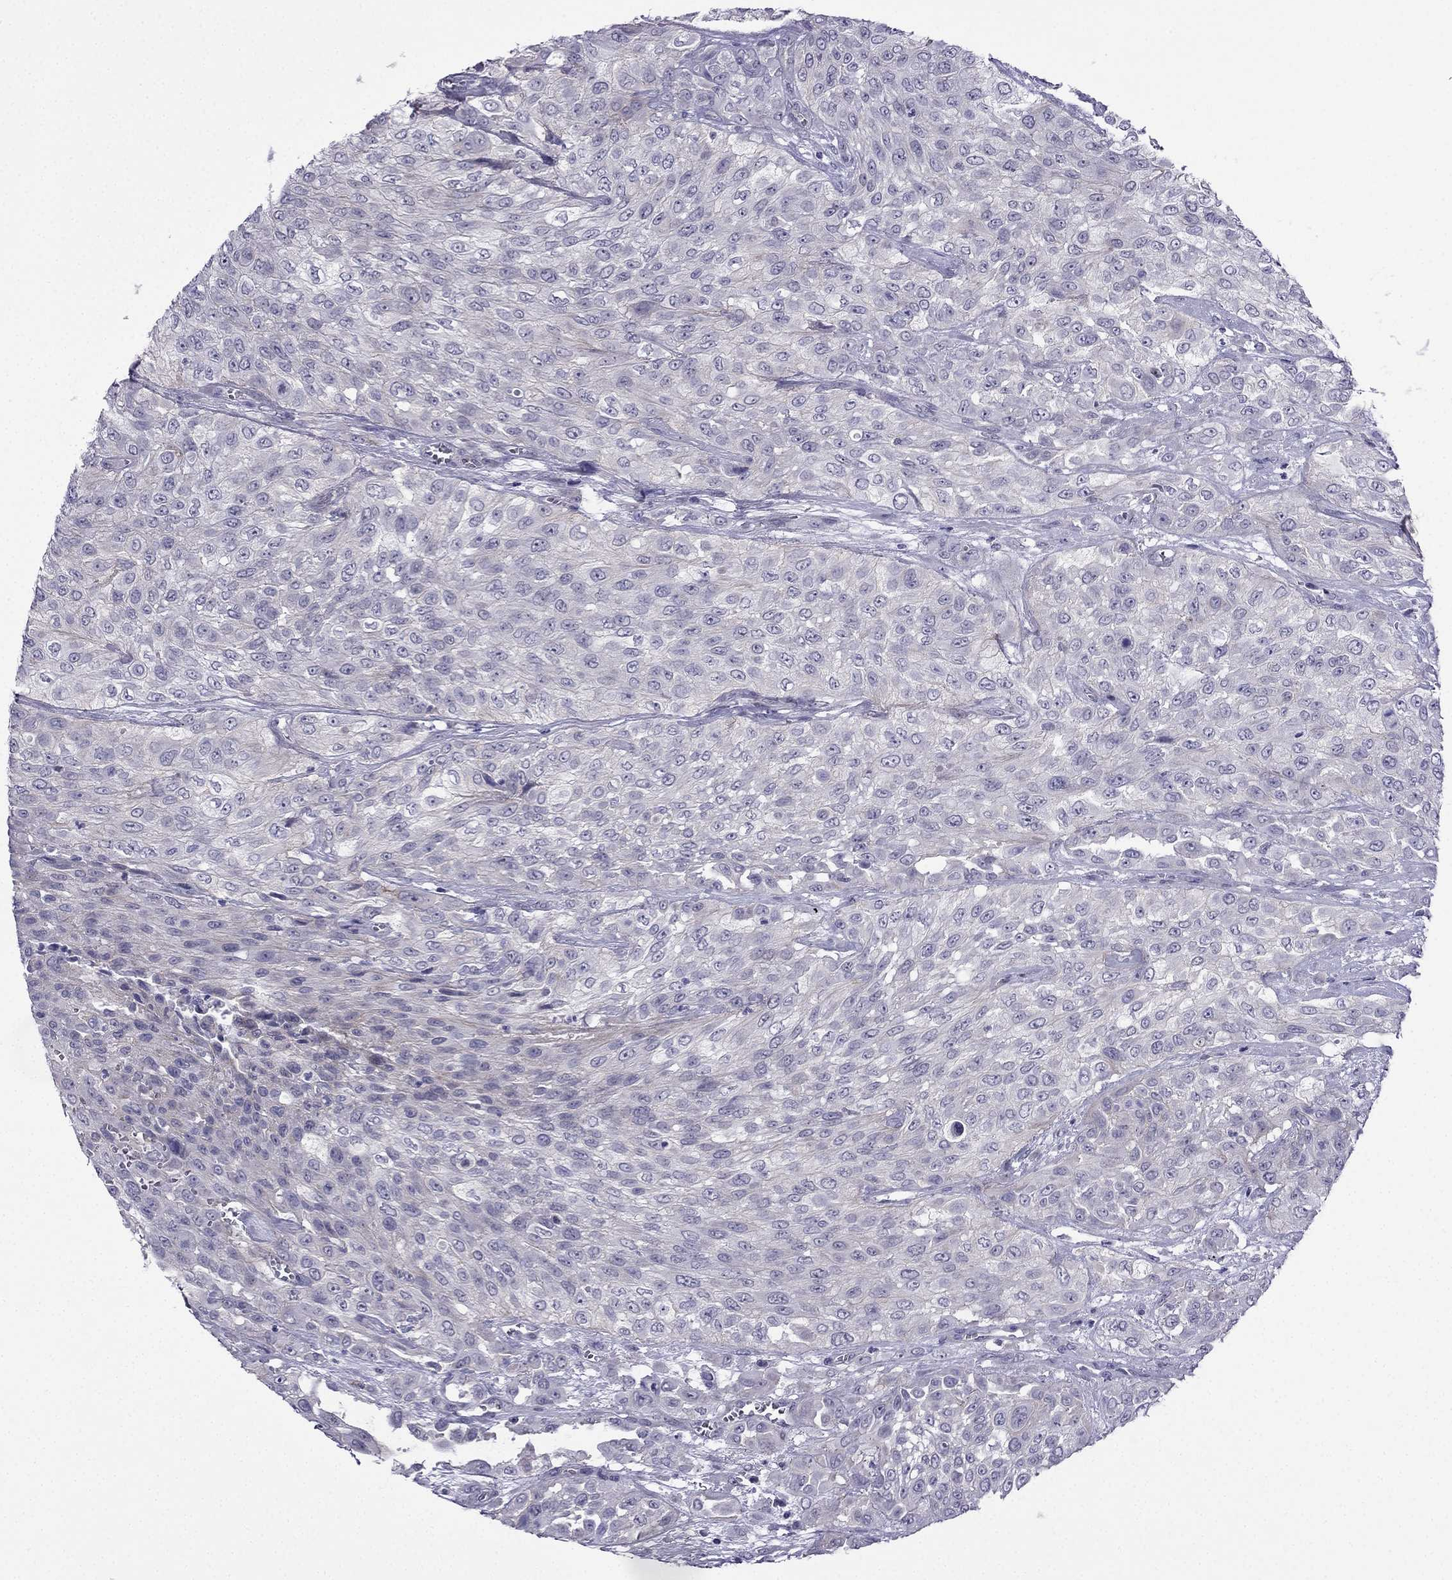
{"staining": {"intensity": "negative", "quantity": "none", "location": "none"}, "tissue": "urothelial cancer", "cell_type": "Tumor cells", "image_type": "cancer", "snomed": [{"axis": "morphology", "description": "Urothelial carcinoma, High grade"}, {"axis": "topography", "description": "Urinary bladder"}], "caption": "Histopathology image shows no significant protein expression in tumor cells of urothelial cancer.", "gene": "POM121L12", "patient": {"sex": "male", "age": 57}}